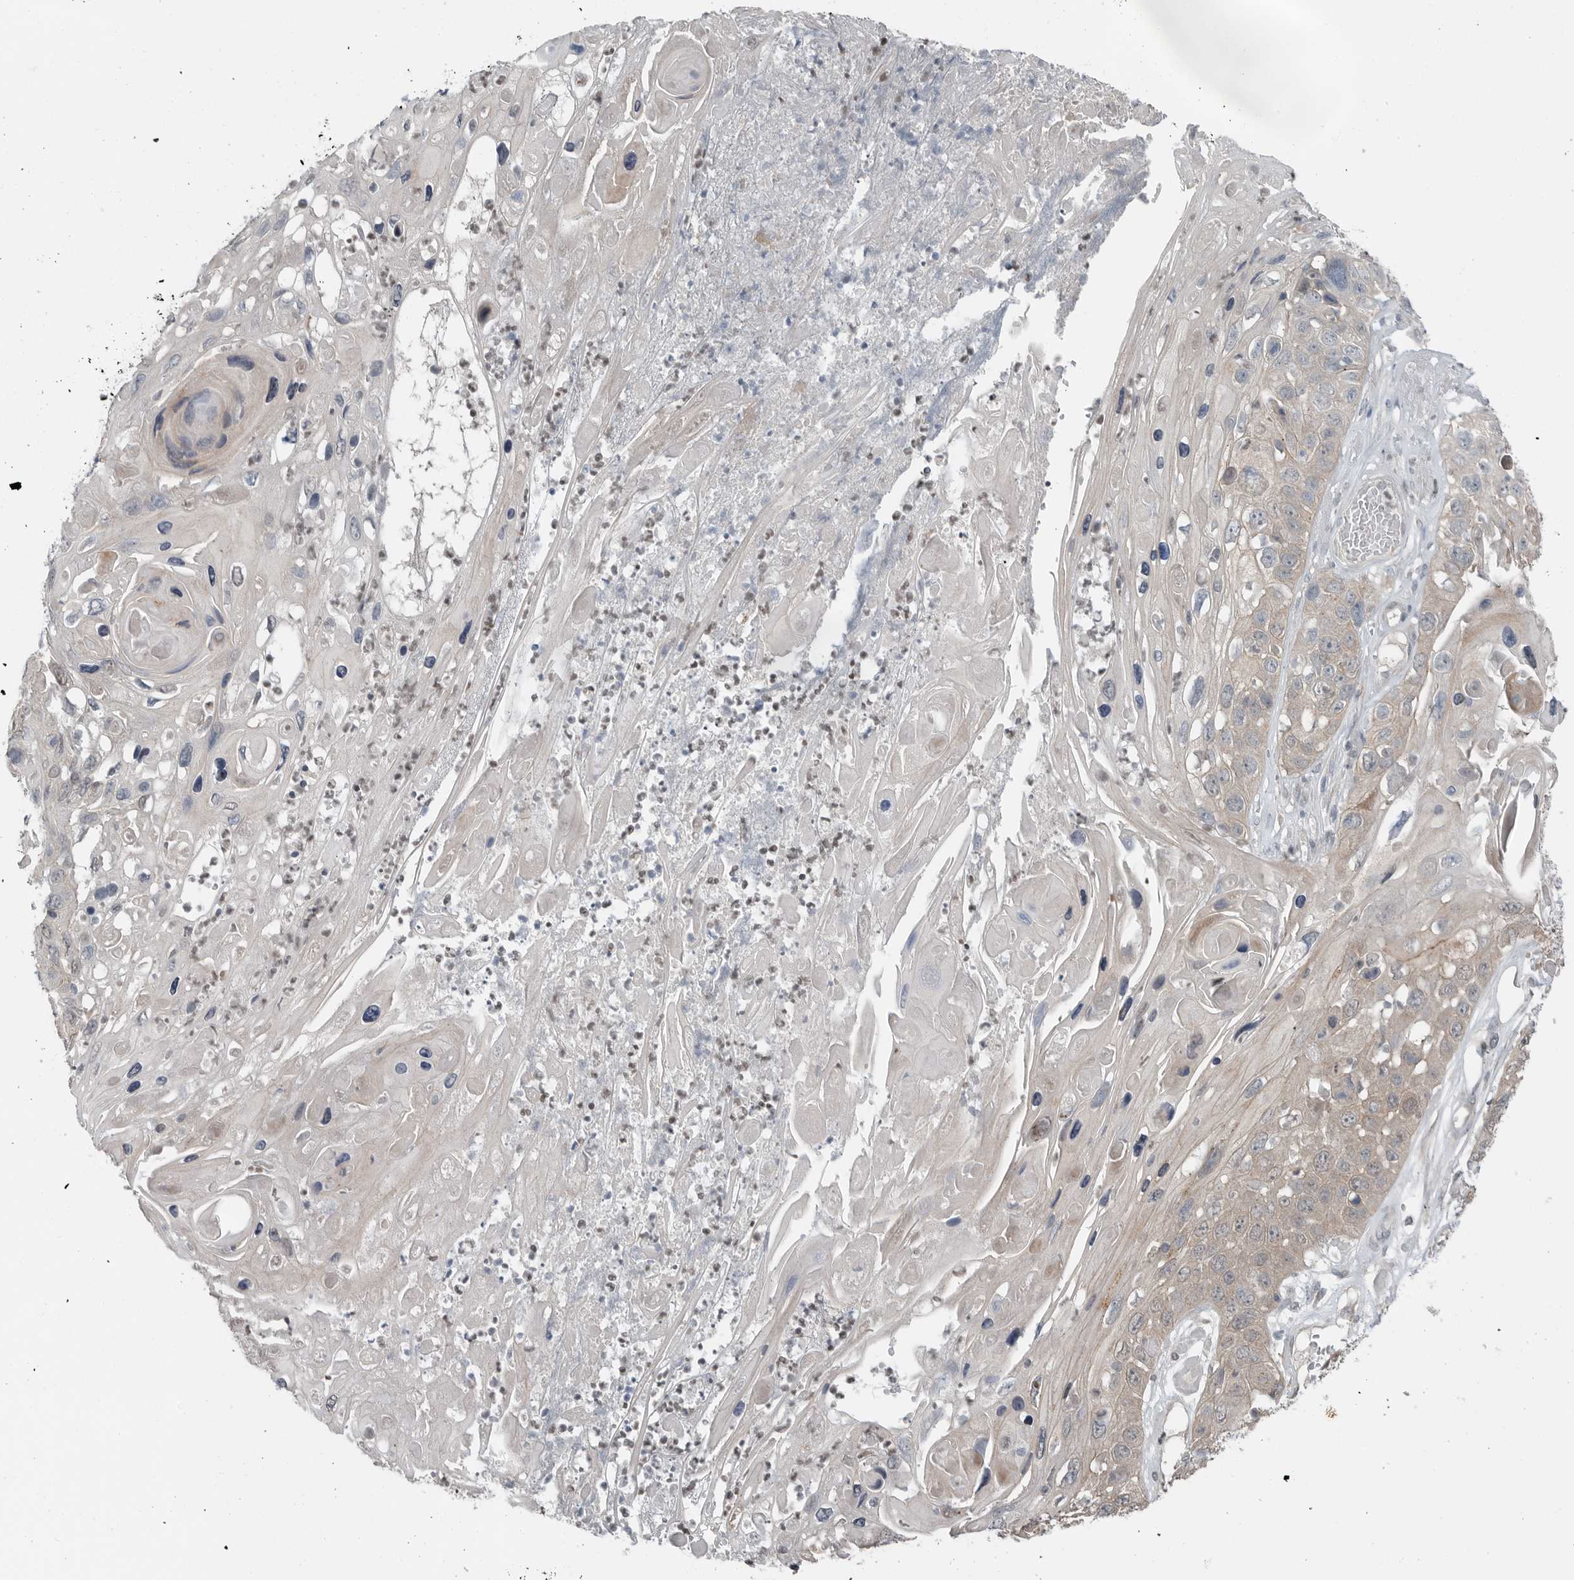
{"staining": {"intensity": "weak", "quantity": "25%-75%", "location": "cytoplasmic/membranous"}, "tissue": "skin cancer", "cell_type": "Tumor cells", "image_type": "cancer", "snomed": [{"axis": "morphology", "description": "Squamous cell carcinoma, NOS"}, {"axis": "topography", "description": "Skin"}], "caption": "Immunohistochemistry (IHC) staining of skin cancer, which displays low levels of weak cytoplasmic/membranous expression in approximately 25%-75% of tumor cells indicating weak cytoplasmic/membranous protein expression. The staining was performed using DAB (3,3'-diaminobenzidine) (brown) for protein detection and nuclei were counterstained in hematoxylin (blue).", "gene": "MFAP3L", "patient": {"sex": "male", "age": 55}}